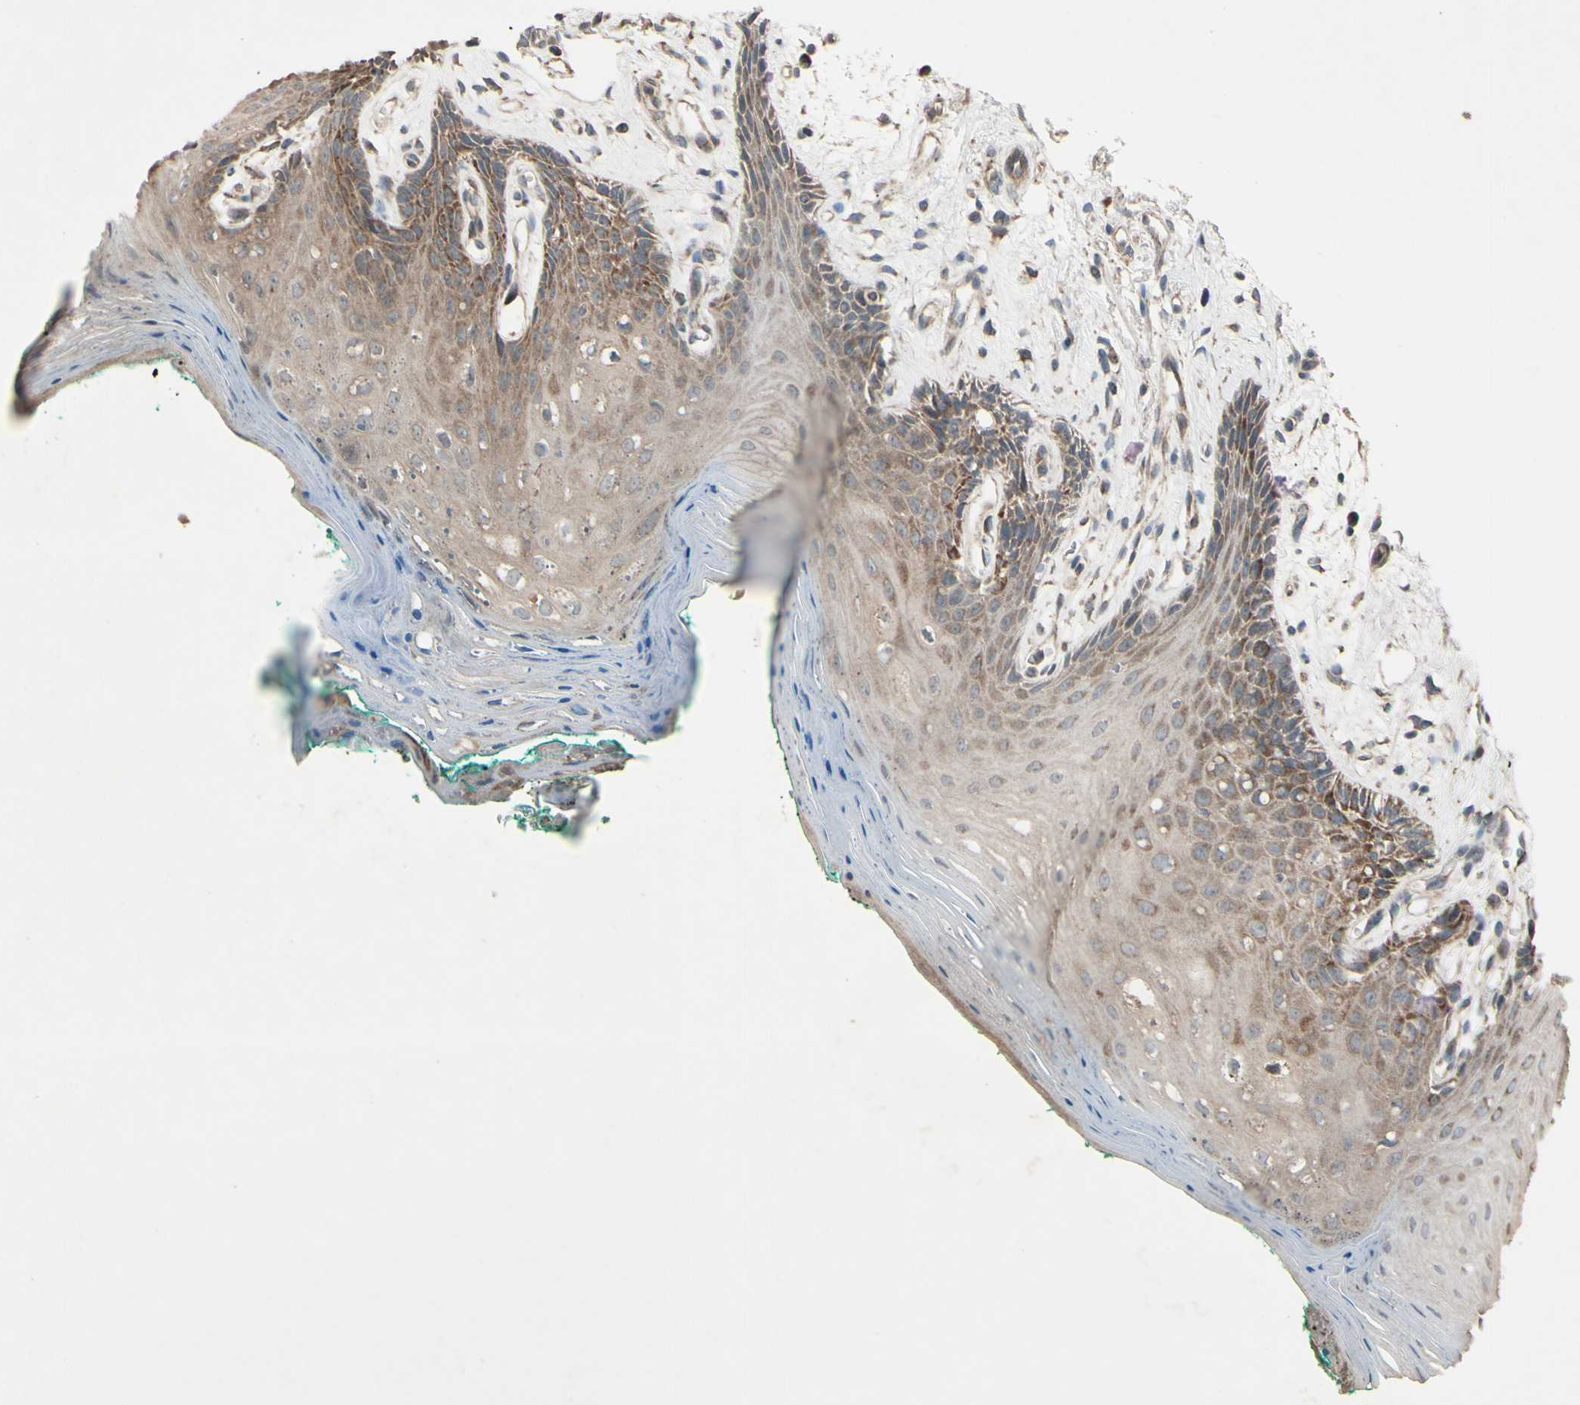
{"staining": {"intensity": "moderate", "quantity": ">75%", "location": "cytoplasmic/membranous"}, "tissue": "oral mucosa", "cell_type": "Squamous epithelial cells", "image_type": "normal", "snomed": [{"axis": "morphology", "description": "Normal tissue, NOS"}, {"axis": "topography", "description": "Skeletal muscle"}, {"axis": "topography", "description": "Oral tissue"}, {"axis": "topography", "description": "Peripheral nerve tissue"}], "caption": "Squamous epithelial cells reveal moderate cytoplasmic/membranous staining in about >75% of cells in normal oral mucosa. (DAB (3,3'-diaminobenzidine) IHC, brown staining for protein, blue staining for nuclei).", "gene": "ACOT8", "patient": {"sex": "female", "age": 84}}